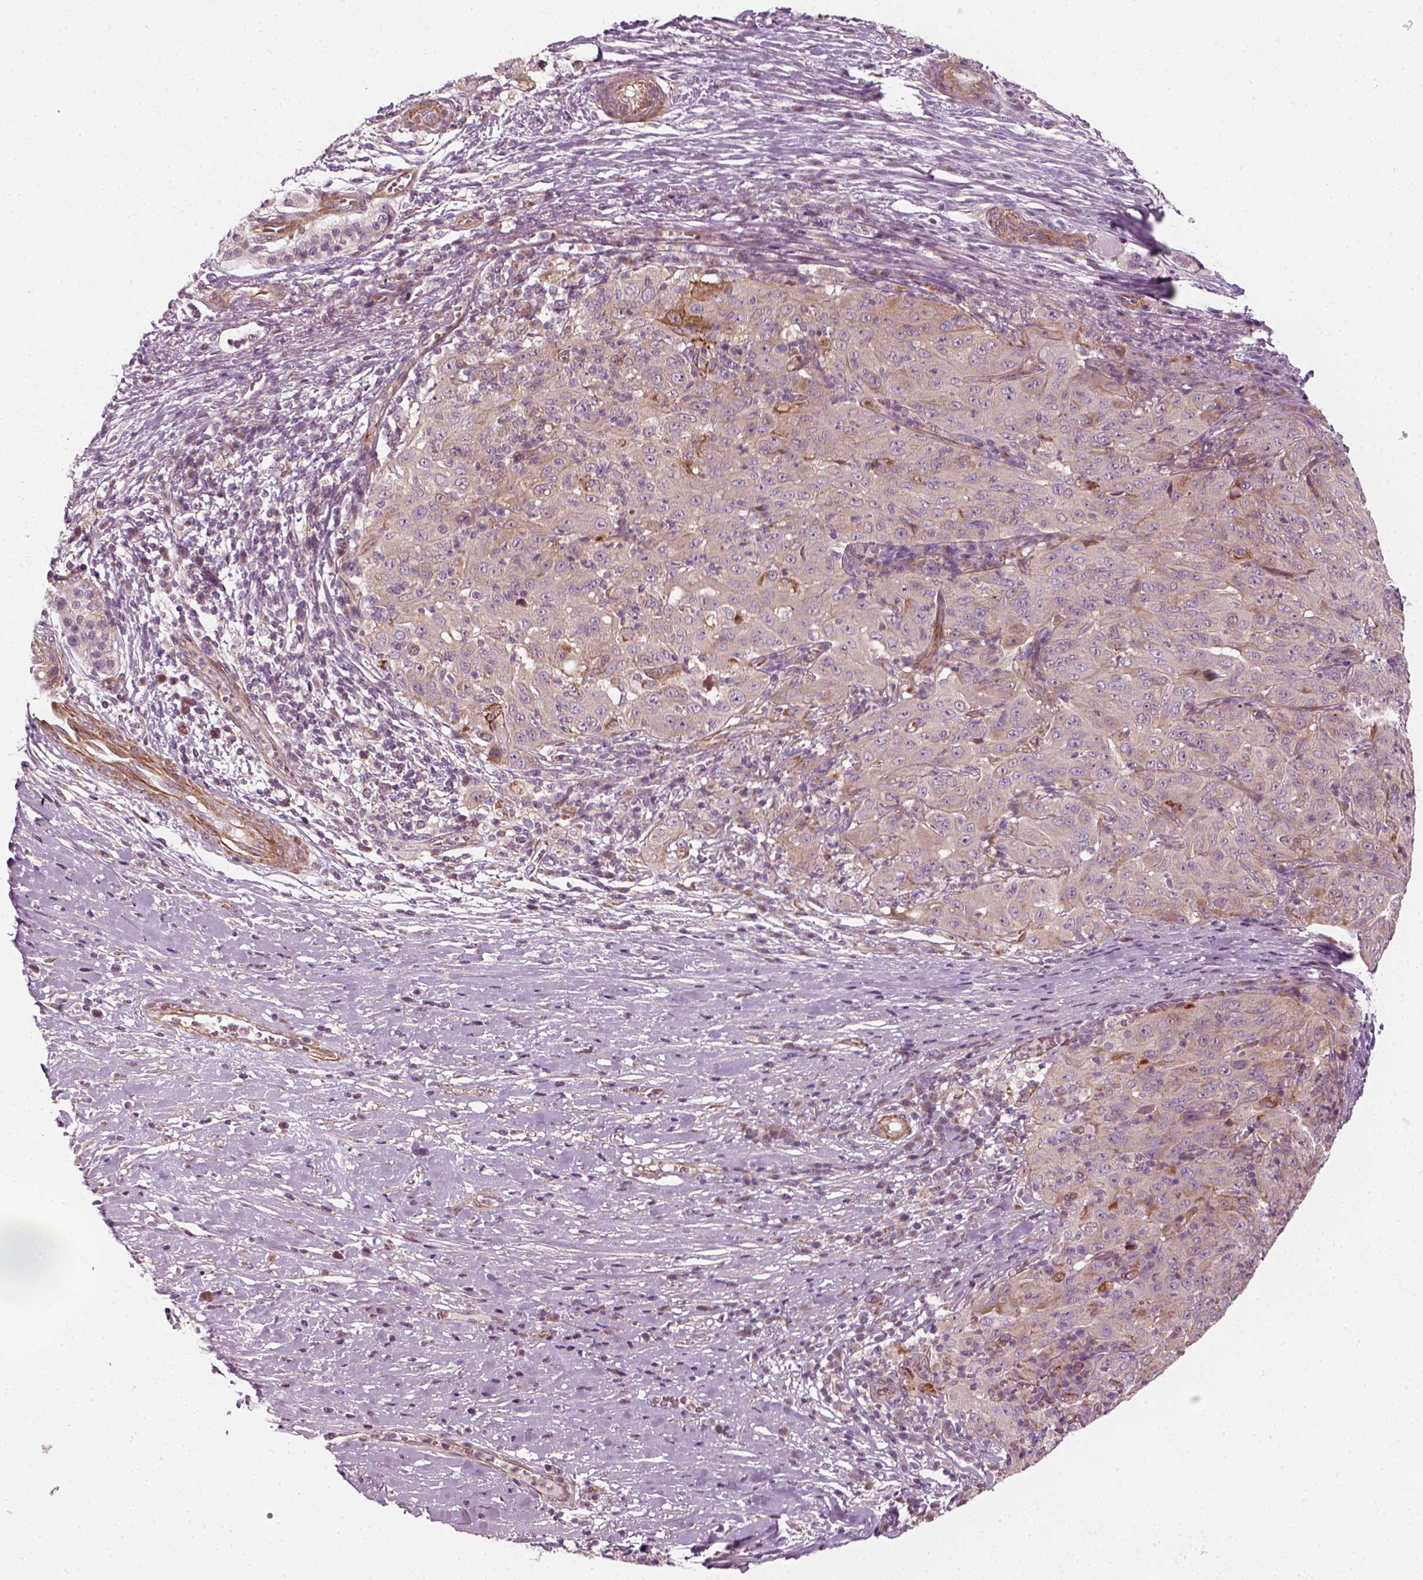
{"staining": {"intensity": "negative", "quantity": "none", "location": "none"}, "tissue": "pancreatic cancer", "cell_type": "Tumor cells", "image_type": "cancer", "snomed": [{"axis": "morphology", "description": "Adenocarcinoma, NOS"}, {"axis": "topography", "description": "Pancreas"}], "caption": "There is no significant positivity in tumor cells of pancreatic cancer (adenocarcinoma).", "gene": "DNASE1L1", "patient": {"sex": "male", "age": 63}}